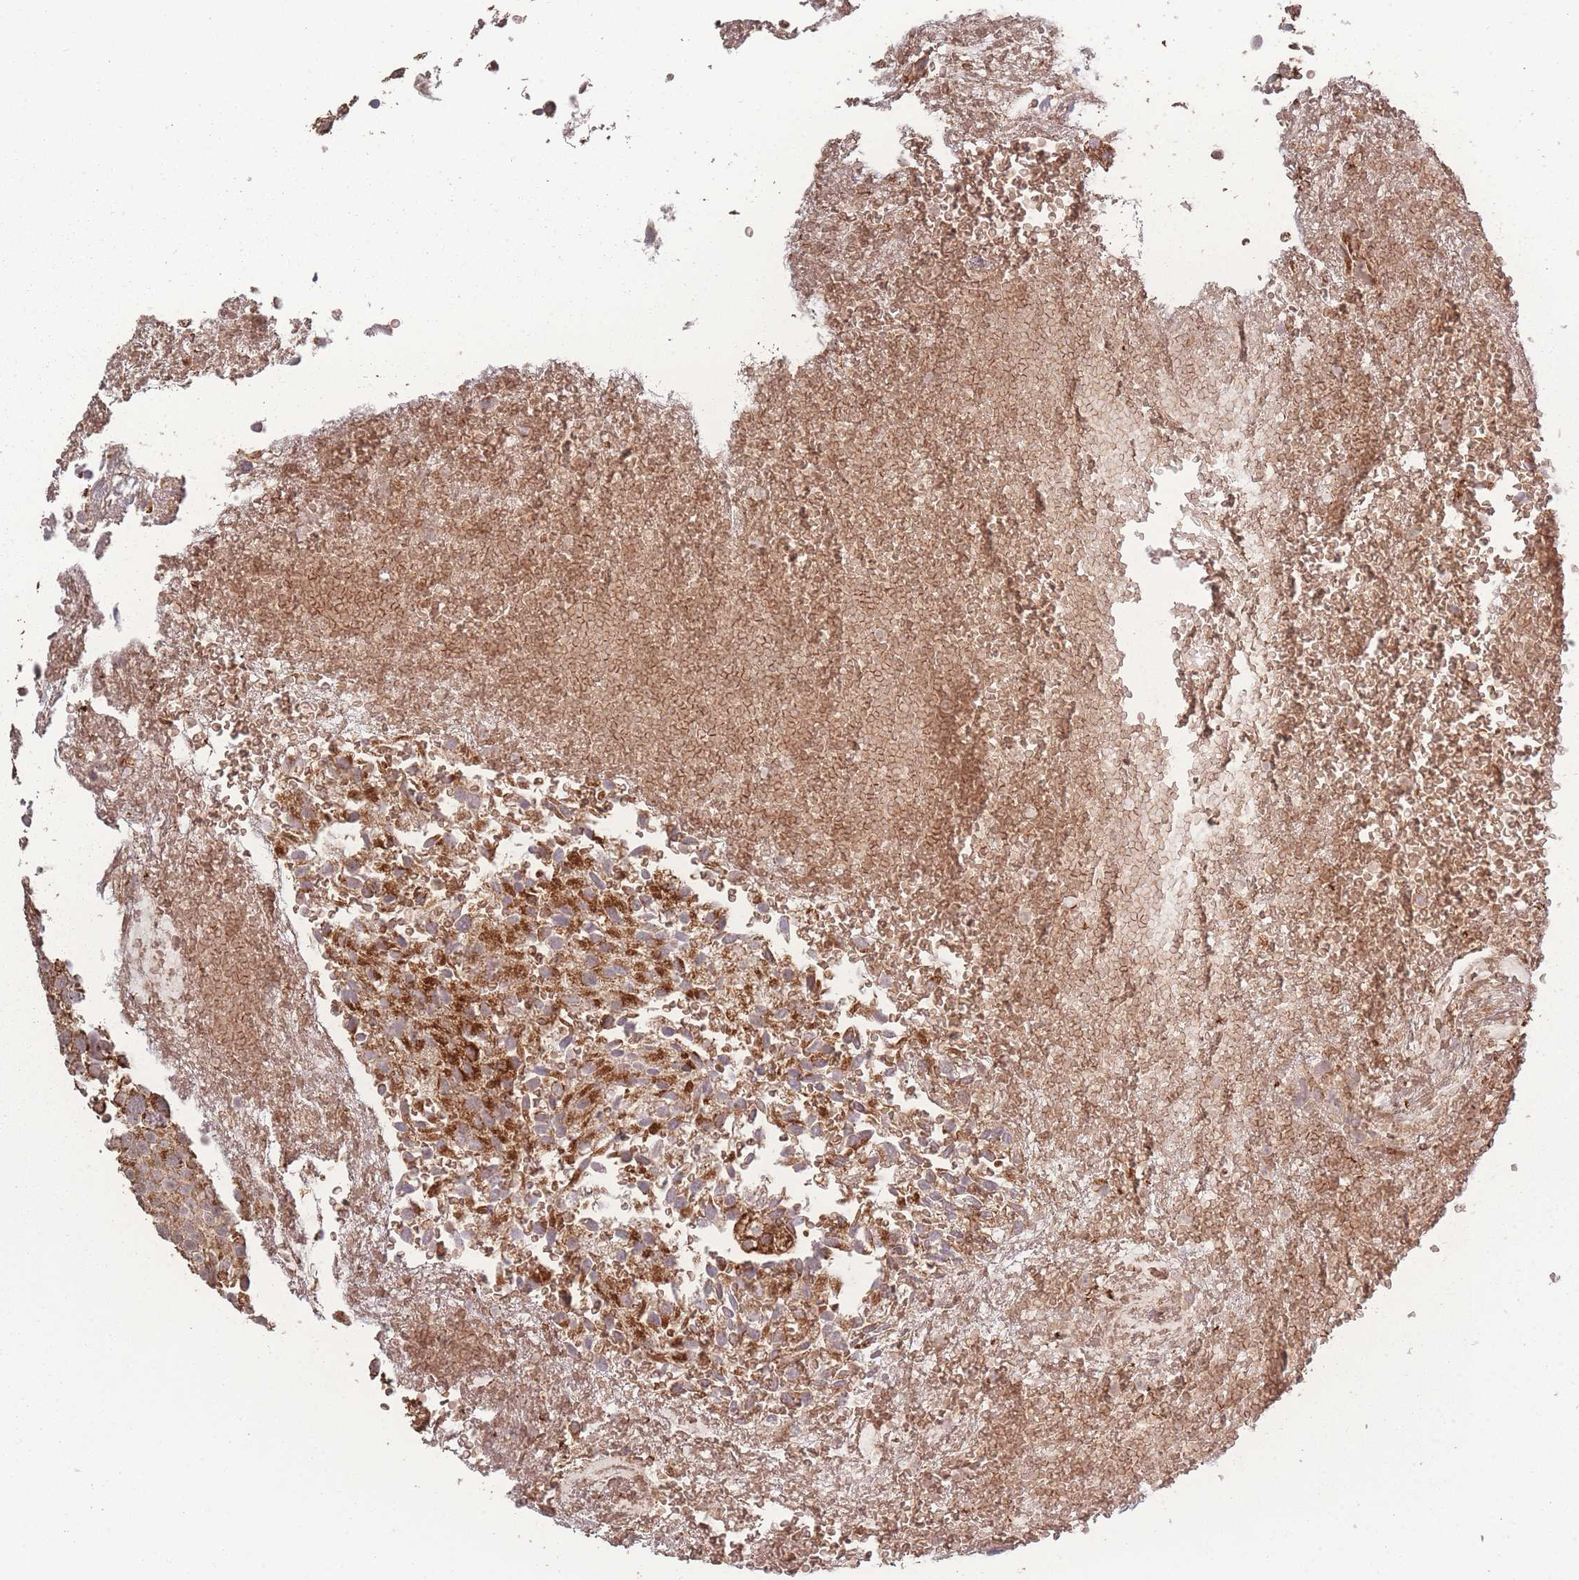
{"staining": {"intensity": "strong", "quantity": ">75%", "location": "cytoplasmic/membranous"}, "tissue": "urothelial cancer", "cell_type": "Tumor cells", "image_type": "cancer", "snomed": [{"axis": "morphology", "description": "Urothelial carcinoma, Low grade"}, {"axis": "topography", "description": "Urinary bladder"}], "caption": "Low-grade urothelial carcinoma stained with a brown dye shows strong cytoplasmic/membranous positive expression in about >75% of tumor cells.", "gene": "LYRM7", "patient": {"sex": "male", "age": 78}}